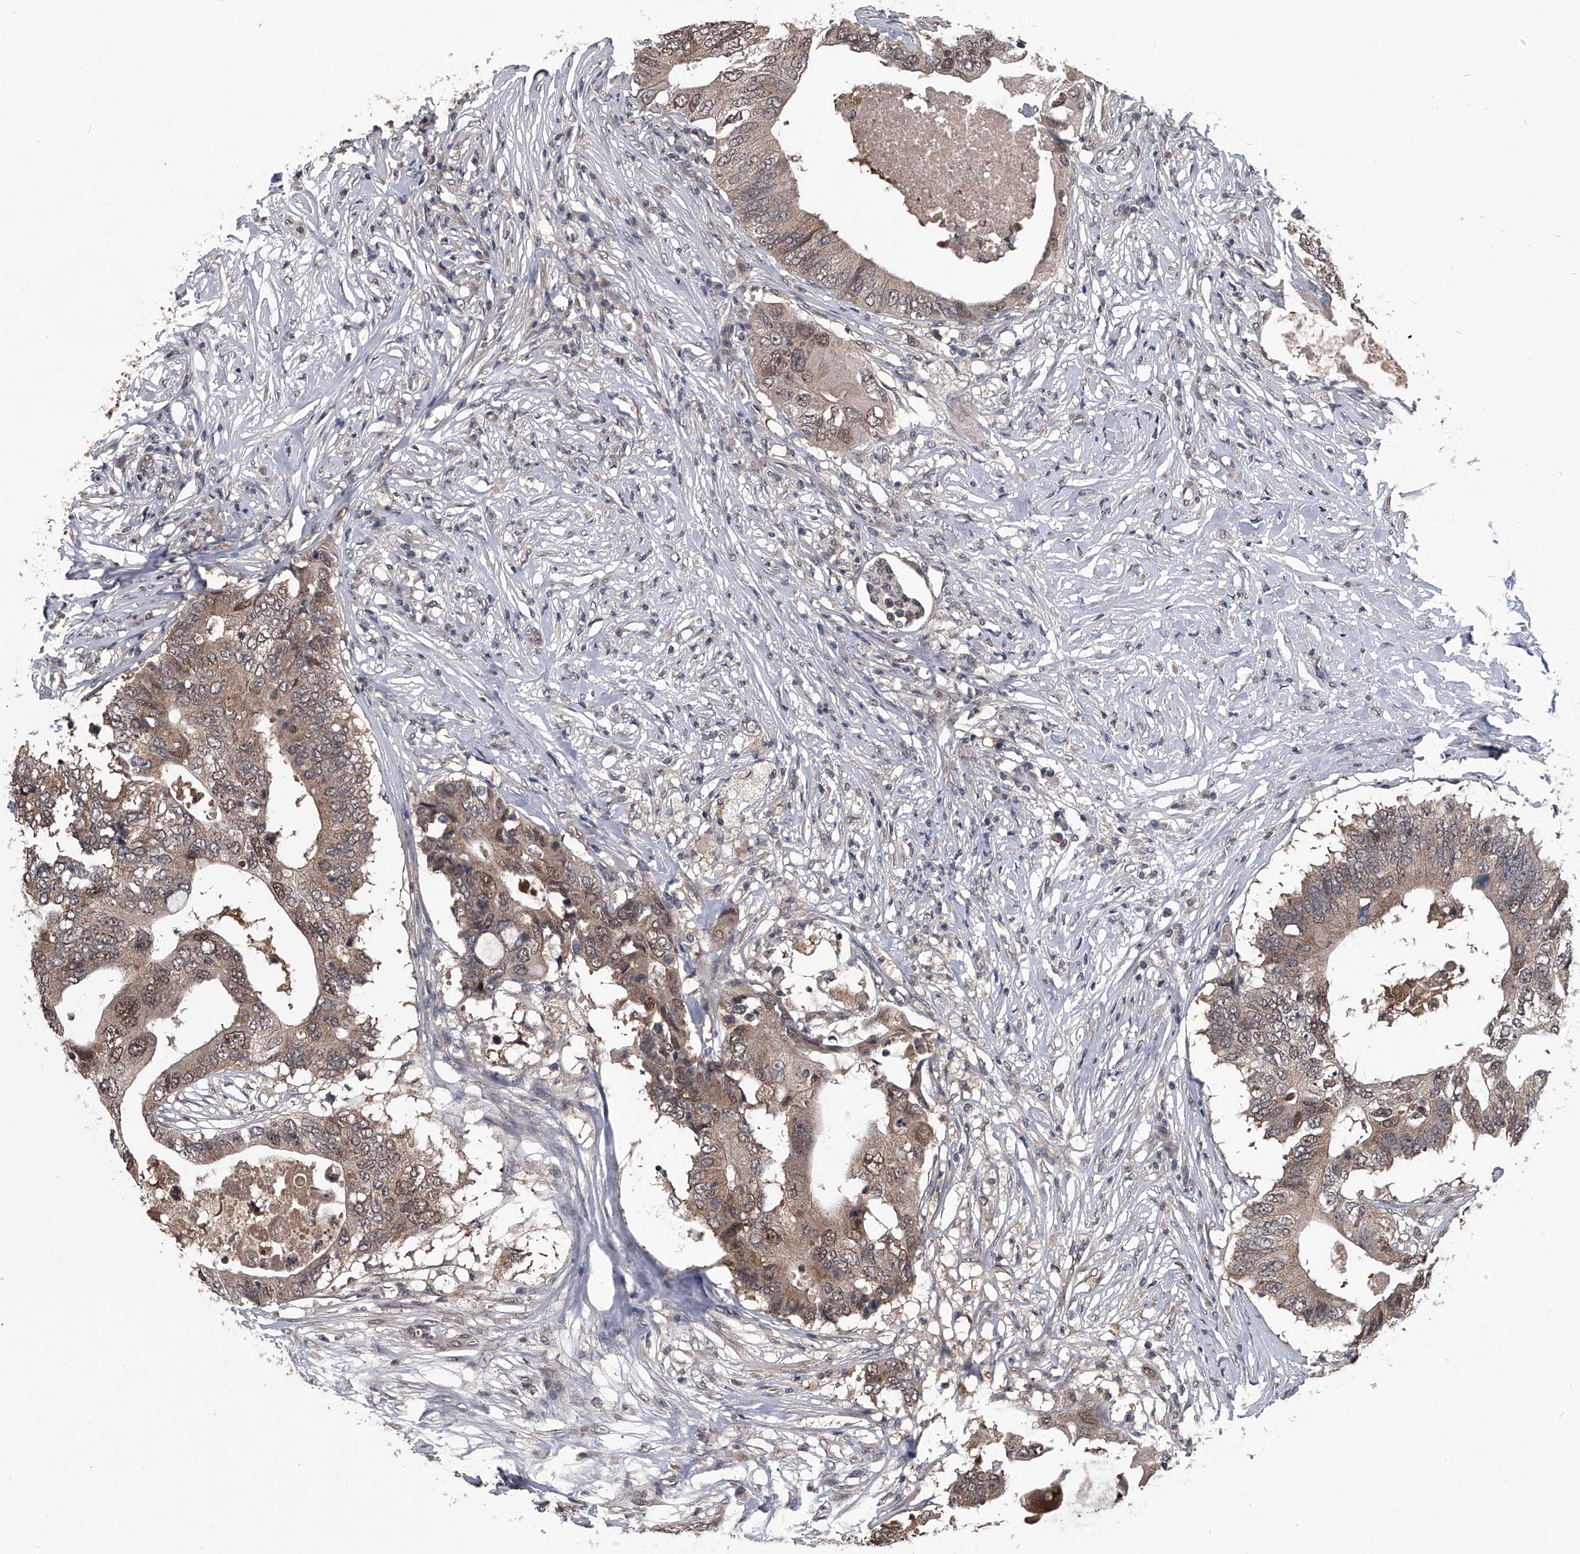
{"staining": {"intensity": "moderate", "quantity": ">75%", "location": "cytoplasmic/membranous,nuclear"}, "tissue": "colorectal cancer", "cell_type": "Tumor cells", "image_type": "cancer", "snomed": [{"axis": "morphology", "description": "Adenocarcinoma, NOS"}, {"axis": "topography", "description": "Colon"}], "caption": "Colorectal adenocarcinoma was stained to show a protein in brown. There is medium levels of moderate cytoplasmic/membranous and nuclear staining in about >75% of tumor cells.", "gene": "TSNAX", "patient": {"sex": "male", "age": 71}}